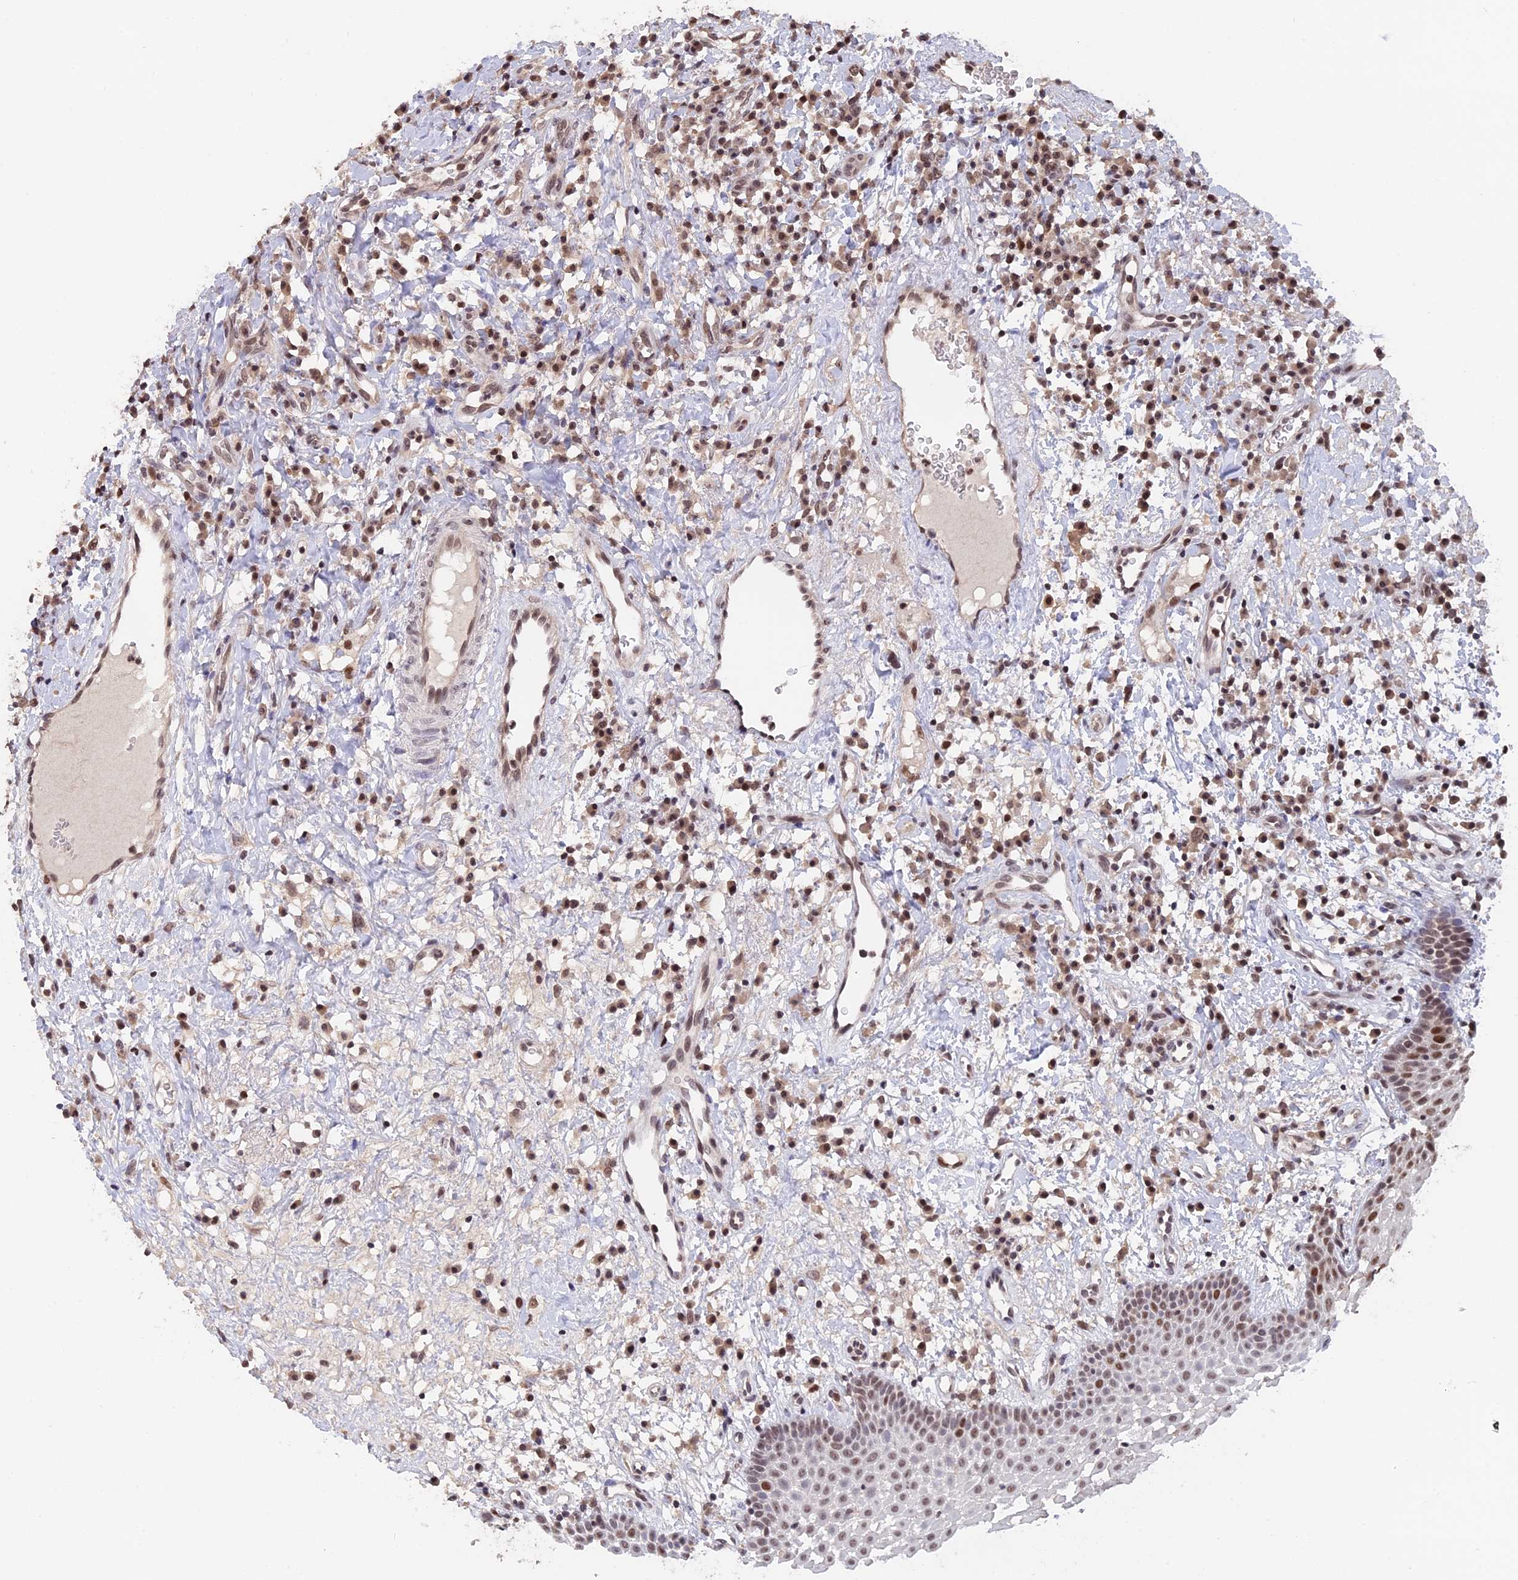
{"staining": {"intensity": "moderate", "quantity": ">75%", "location": "nuclear"}, "tissue": "oral mucosa", "cell_type": "Squamous epithelial cells", "image_type": "normal", "snomed": [{"axis": "morphology", "description": "Normal tissue, NOS"}, {"axis": "topography", "description": "Oral tissue"}], "caption": "The micrograph reveals staining of benign oral mucosa, revealing moderate nuclear protein positivity (brown color) within squamous epithelial cells. The staining is performed using DAB (3,3'-diaminobenzidine) brown chromogen to label protein expression. The nuclei are counter-stained blue using hematoxylin.", "gene": "RFC5", "patient": {"sex": "male", "age": 74}}